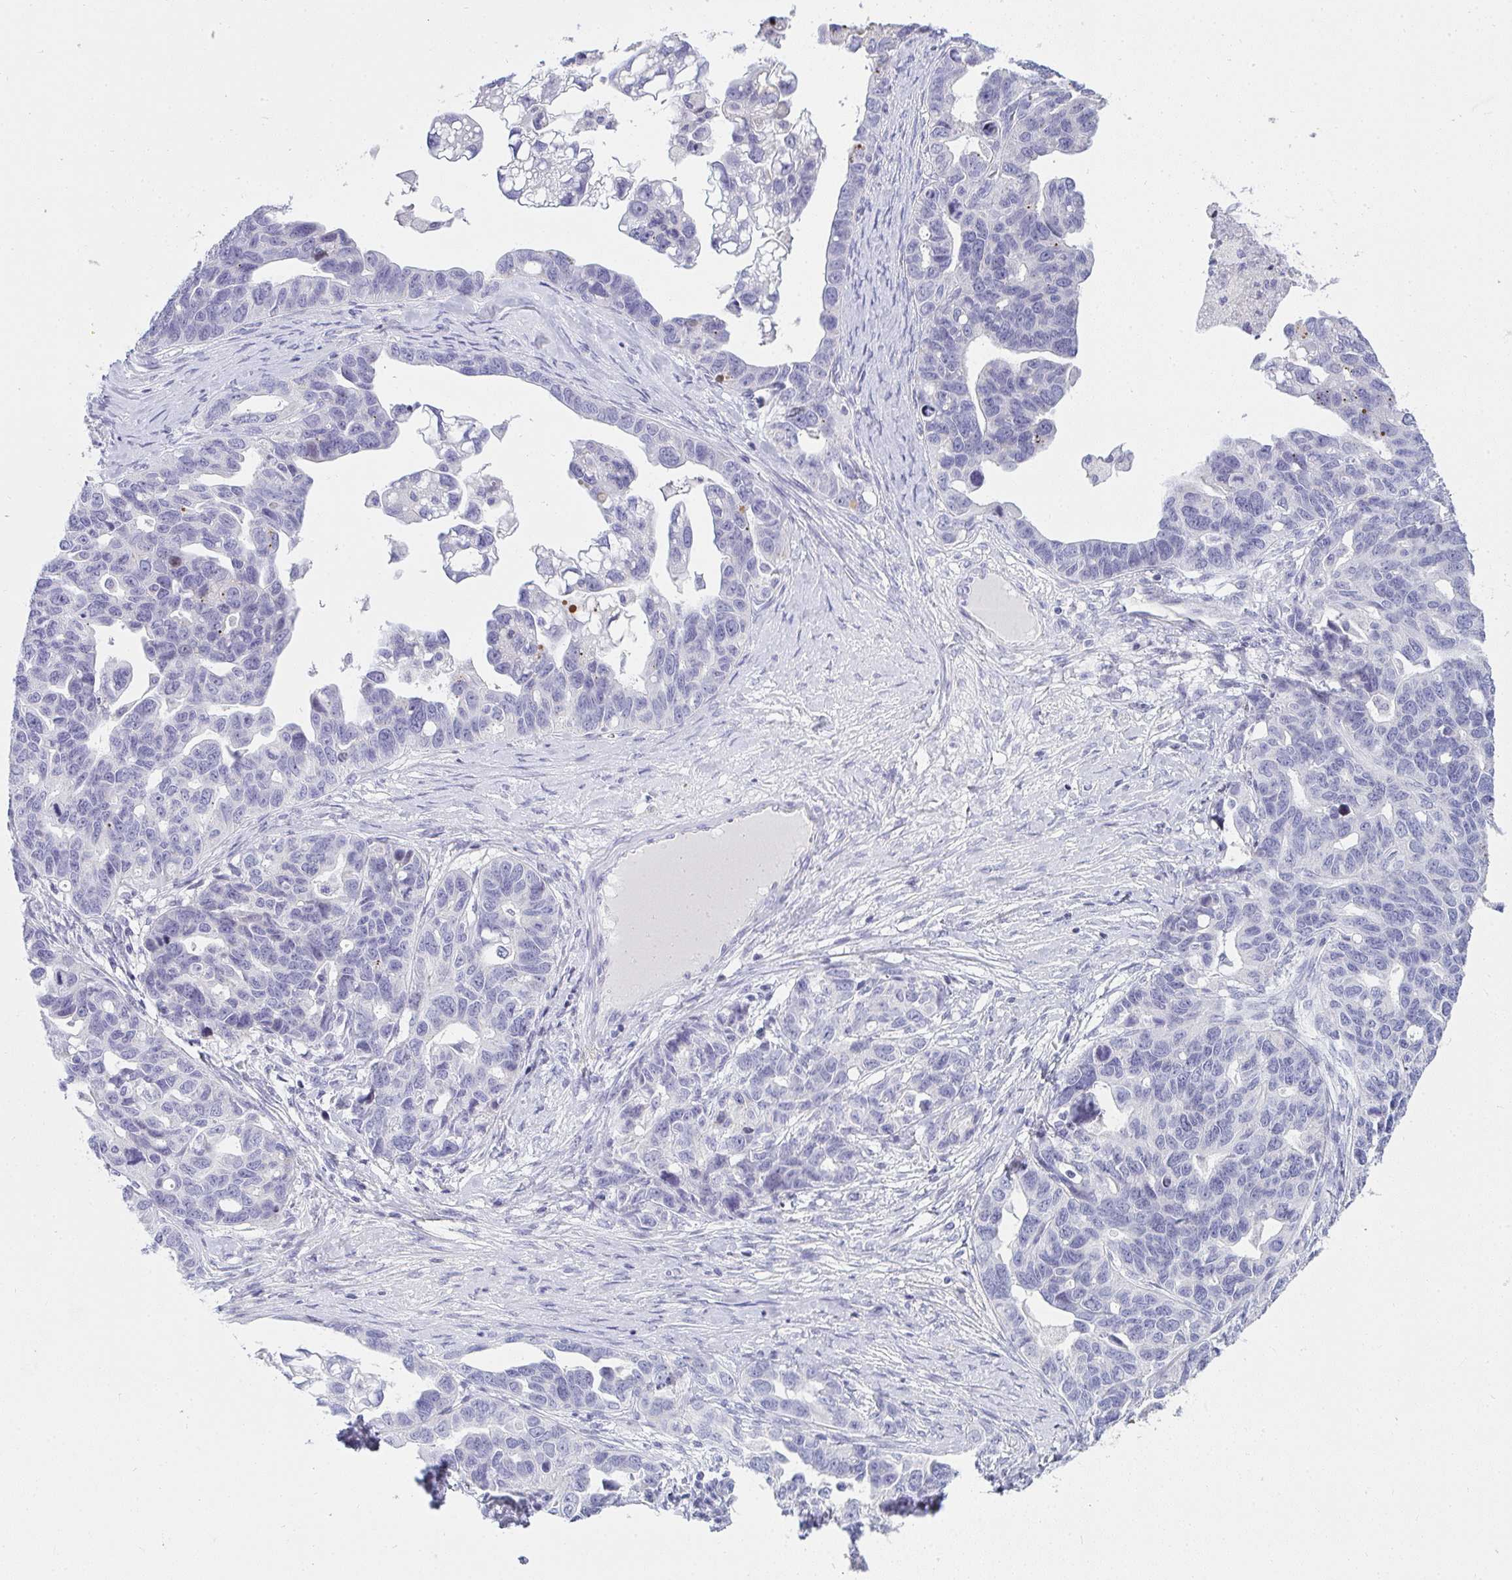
{"staining": {"intensity": "negative", "quantity": "none", "location": "none"}, "tissue": "ovarian cancer", "cell_type": "Tumor cells", "image_type": "cancer", "snomed": [{"axis": "morphology", "description": "Cystadenocarcinoma, serous, NOS"}, {"axis": "topography", "description": "Ovary"}], "caption": "Immunohistochemistry (IHC) of human ovarian cancer displays no staining in tumor cells.", "gene": "ZNF182", "patient": {"sex": "female", "age": 69}}